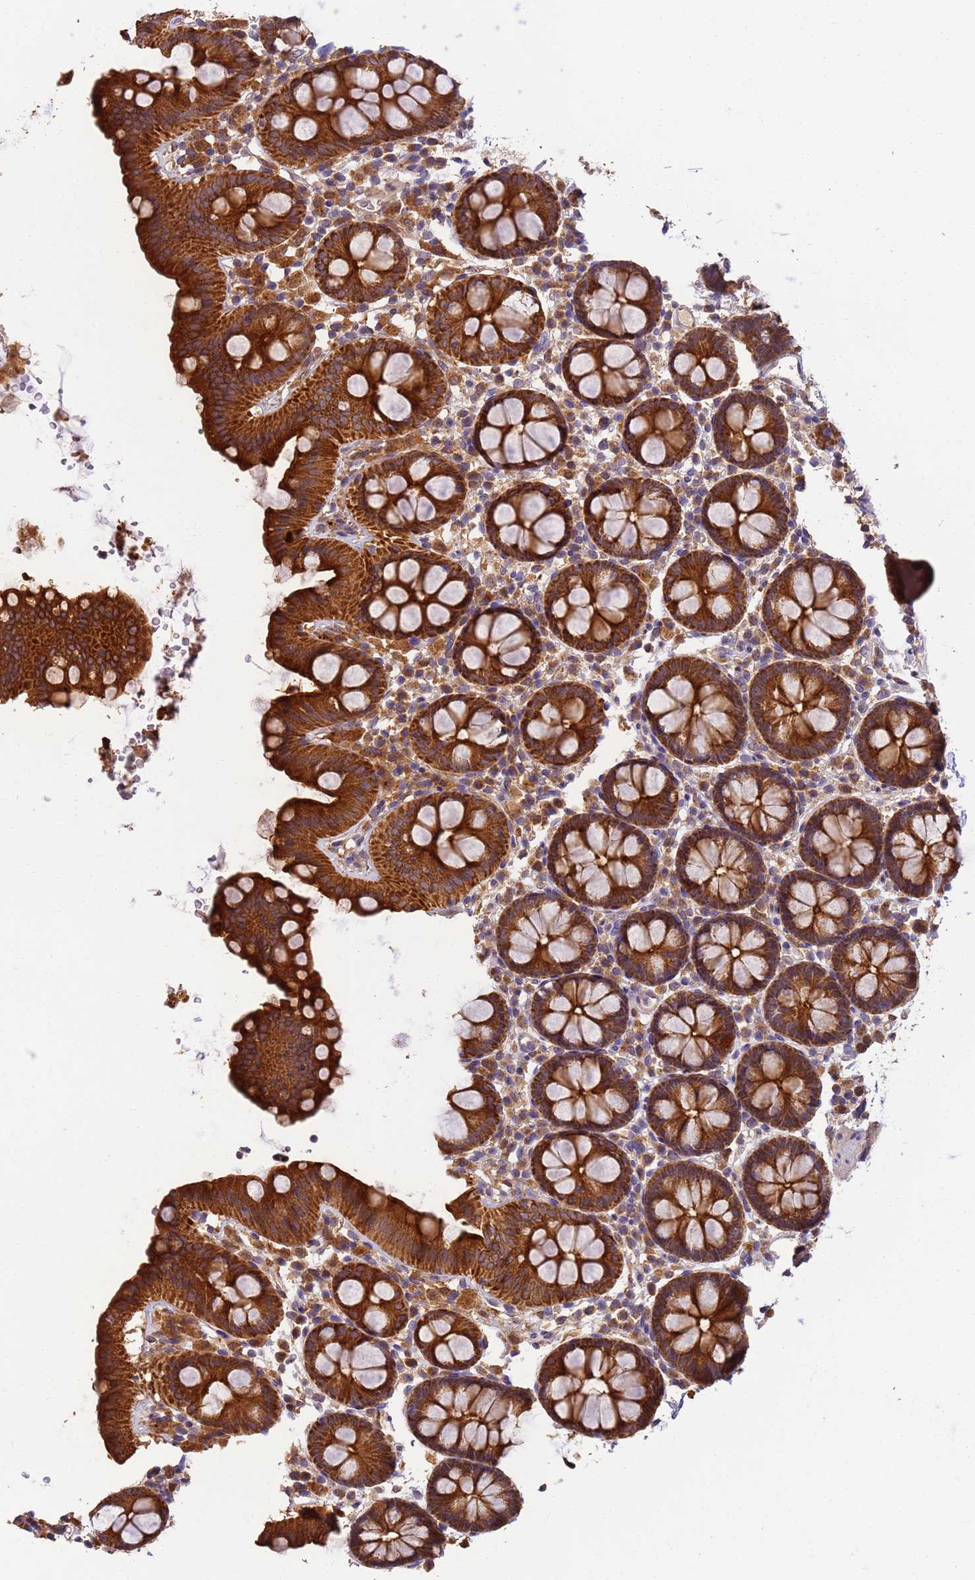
{"staining": {"intensity": "weak", "quantity": ">75%", "location": "cytoplasmic/membranous"}, "tissue": "colon", "cell_type": "Endothelial cells", "image_type": "normal", "snomed": [{"axis": "morphology", "description": "Normal tissue, NOS"}, {"axis": "topography", "description": "Colon"}], "caption": "Immunohistochemistry histopathology image of unremarkable human colon stained for a protein (brown), which exhibits low levels of weak cytoplasmic/membranous staining in approximately >75% of endothelial cells.", "gene": "TIGAR", "patient": {"sex": "male", "age": 75}}